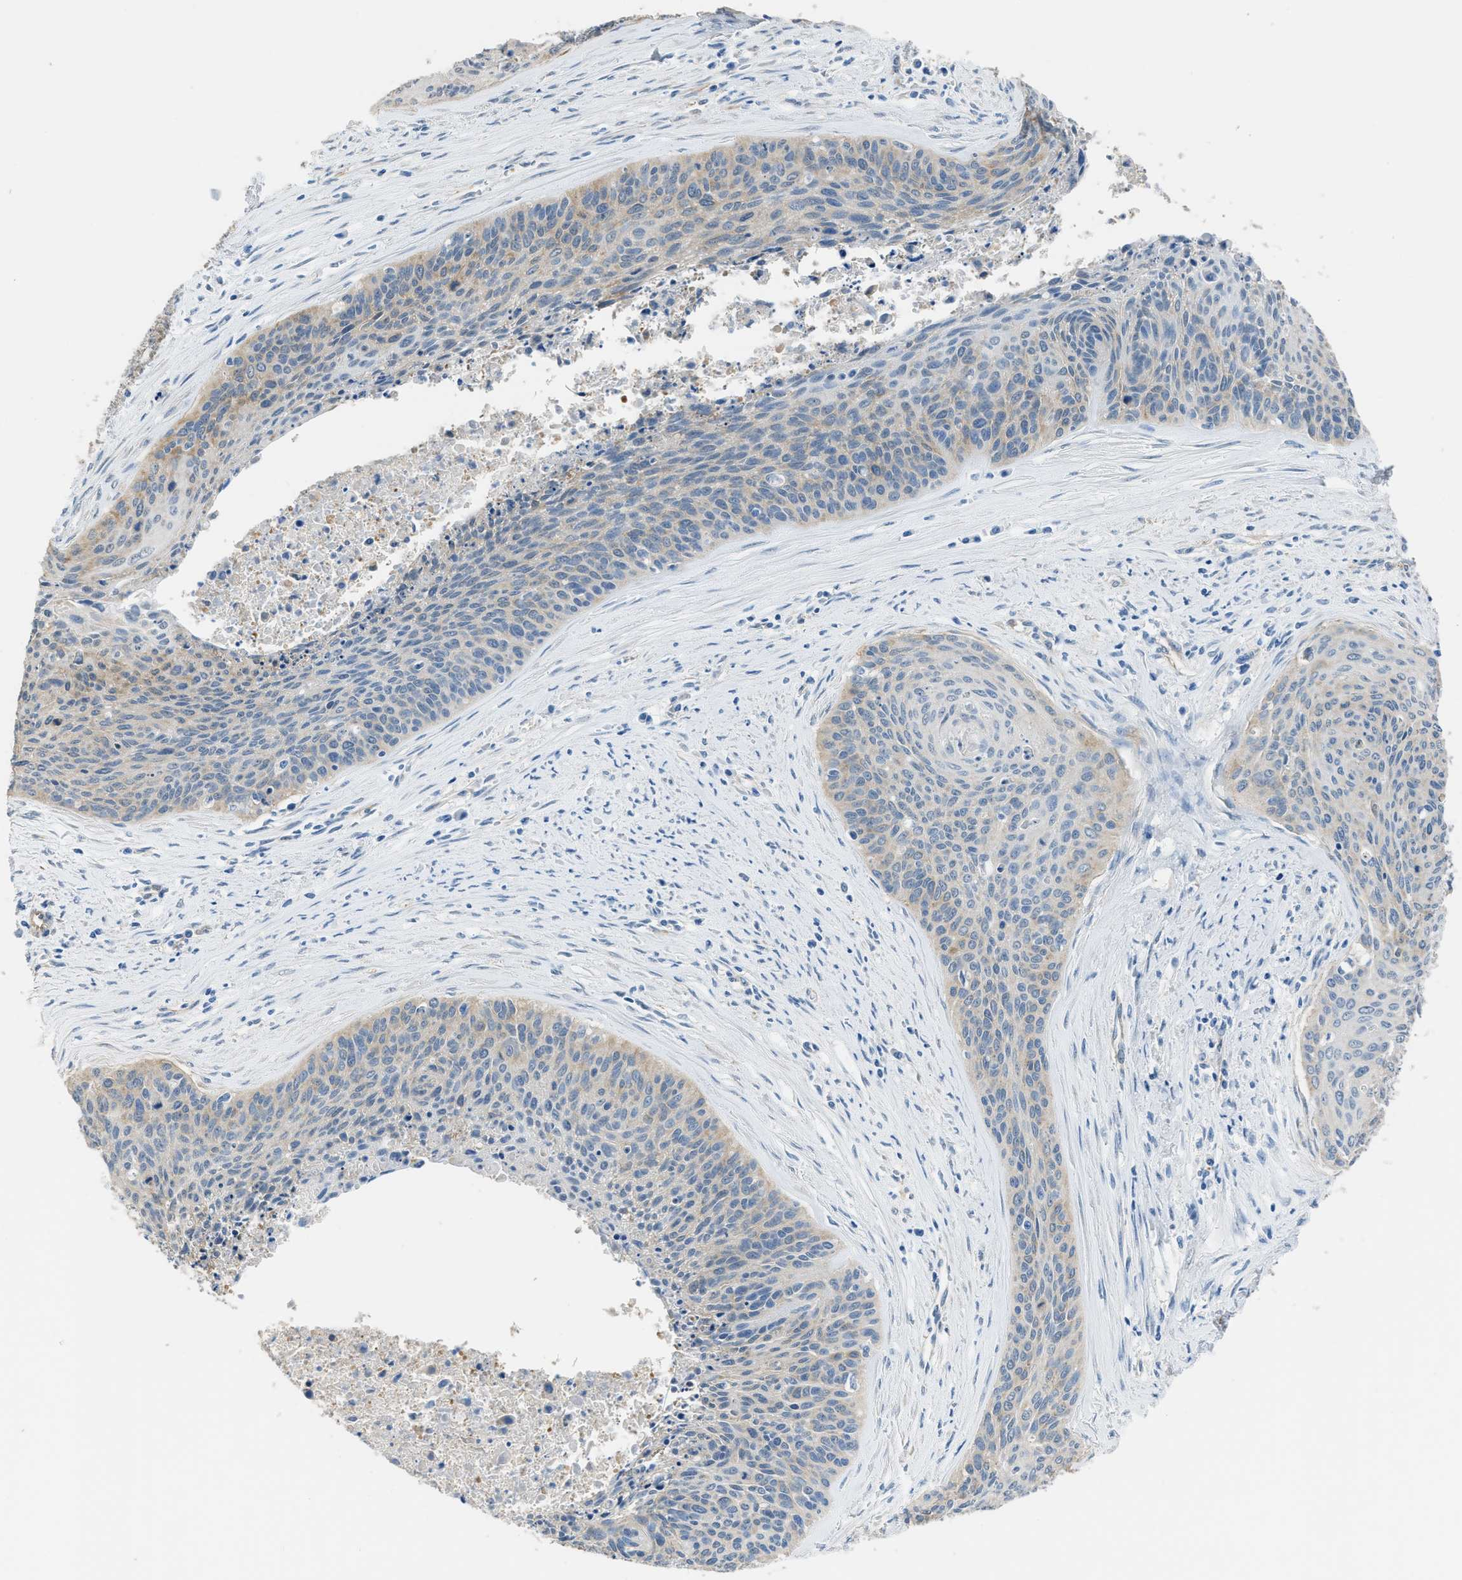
{"staining": {"intensity": "negative", "quantity": "none", "location": "none"}, "tissue": "cervical cancer", "cell_type": "Tumor cells", "image_type": "cancer", "snomed": [{"axis": "morphology", "description": "Squamous cell carcinoma, NOS"}, {"axis": "topography", "description": "Cervix"}], "caption": "Tumor cells are negative for brown protein staining in cervical cancer (squamous cell carcinoma). (DAB (3,3'-diaminobenzidine) immunohistochemistry, high magnification).", "gene": "ZSWIM5", "patient": {"sex": "female", "age": 55}}